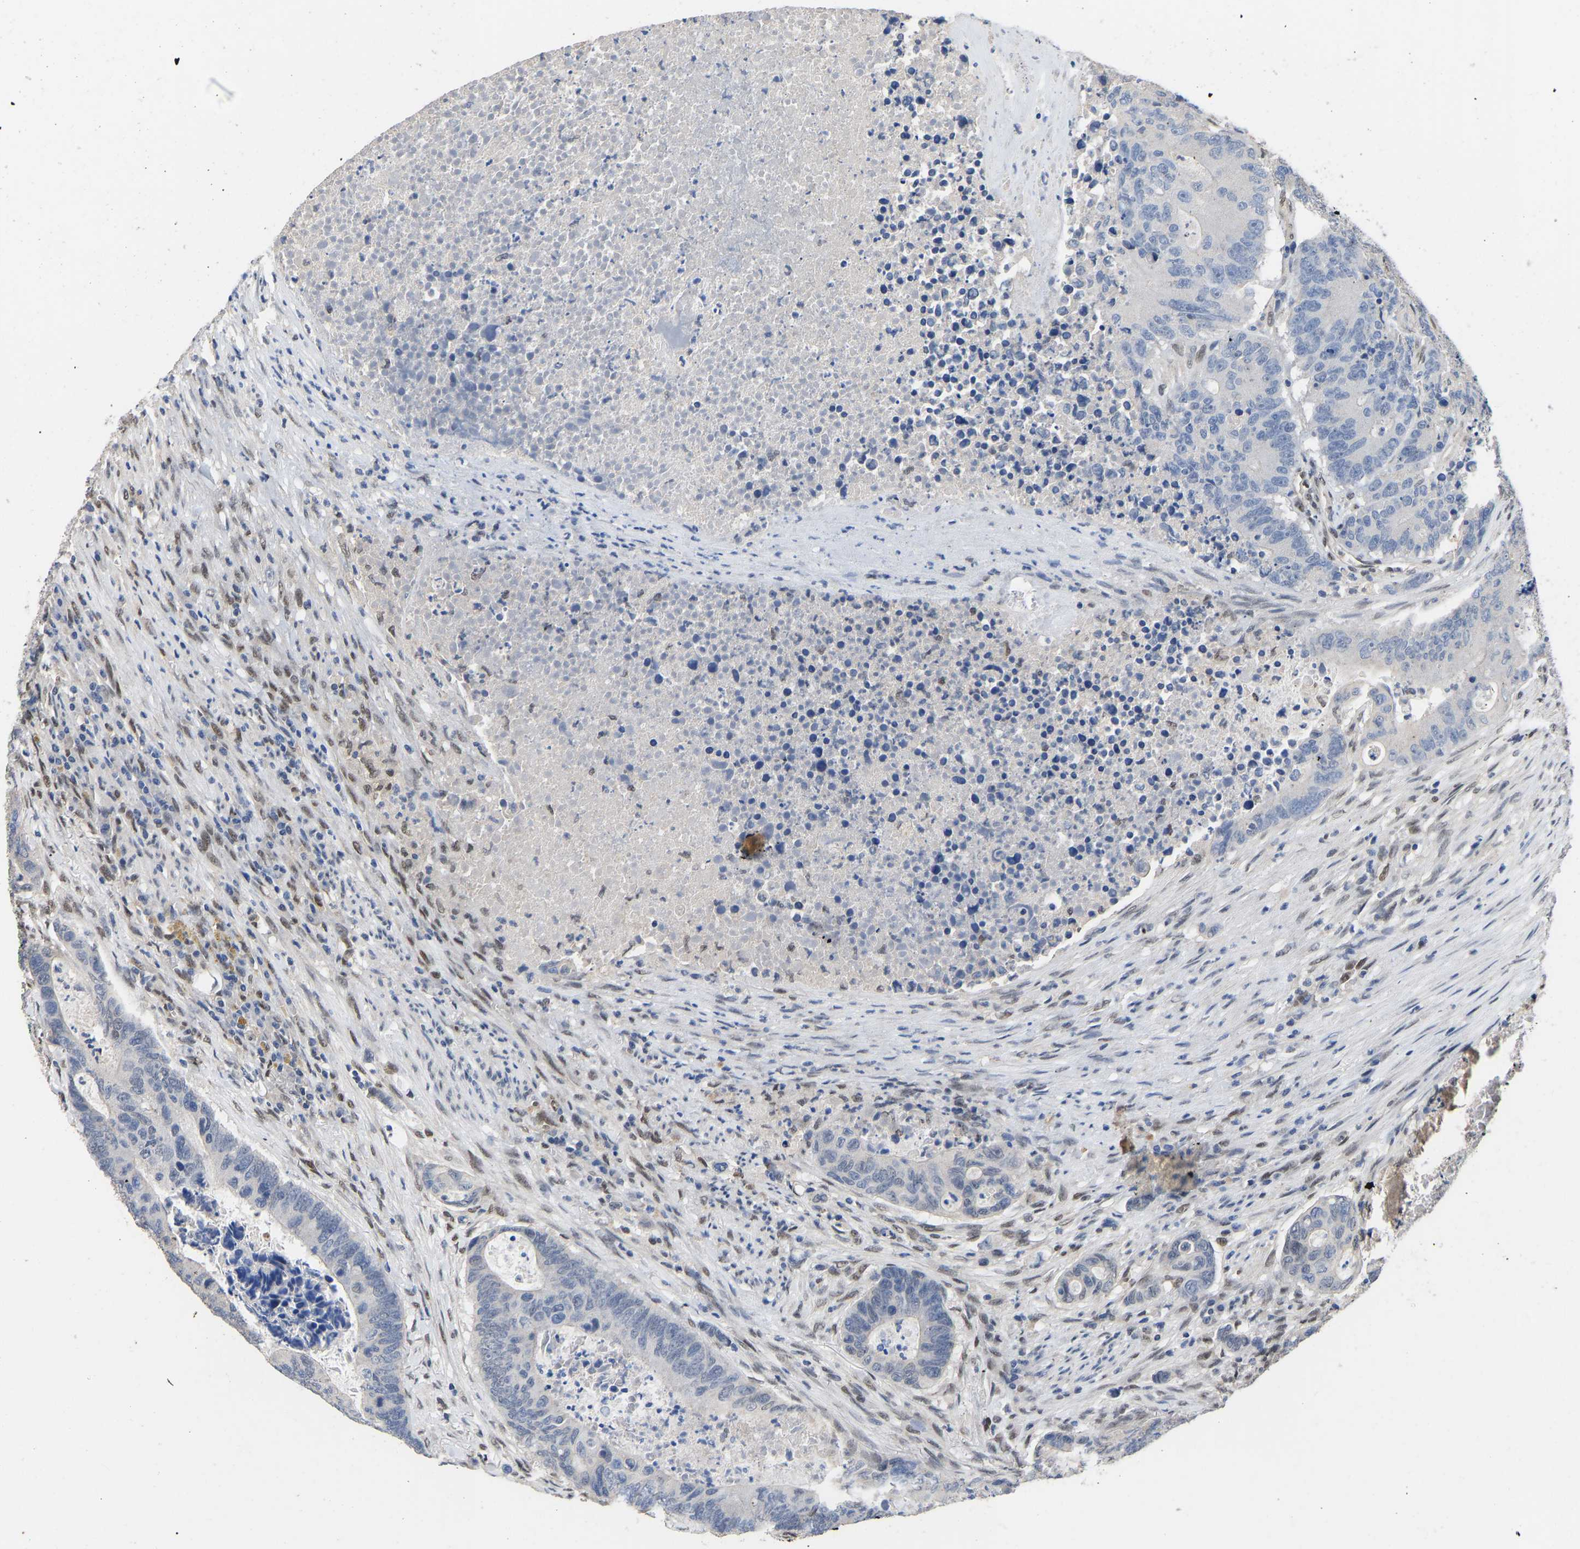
{"staining": {"intensity": "negative", "quantity": "none", "location": "none"}, "tissue": "colorectal cancer", "cell_type": "Tumor cells", "image_type": "cancer", "snomed": [{"axis": "morphology", "description": "Adenocarcinoma, NOS"}, {"axis": "topography", "description": "Colon"}], "caption": "This is an immunohistochemistry histopathology image of adenocarcinoma (colorectal). There is no positivity in tumor cells.", "gene": "QKI", "patient": {"sex": "male", "age": 87}}